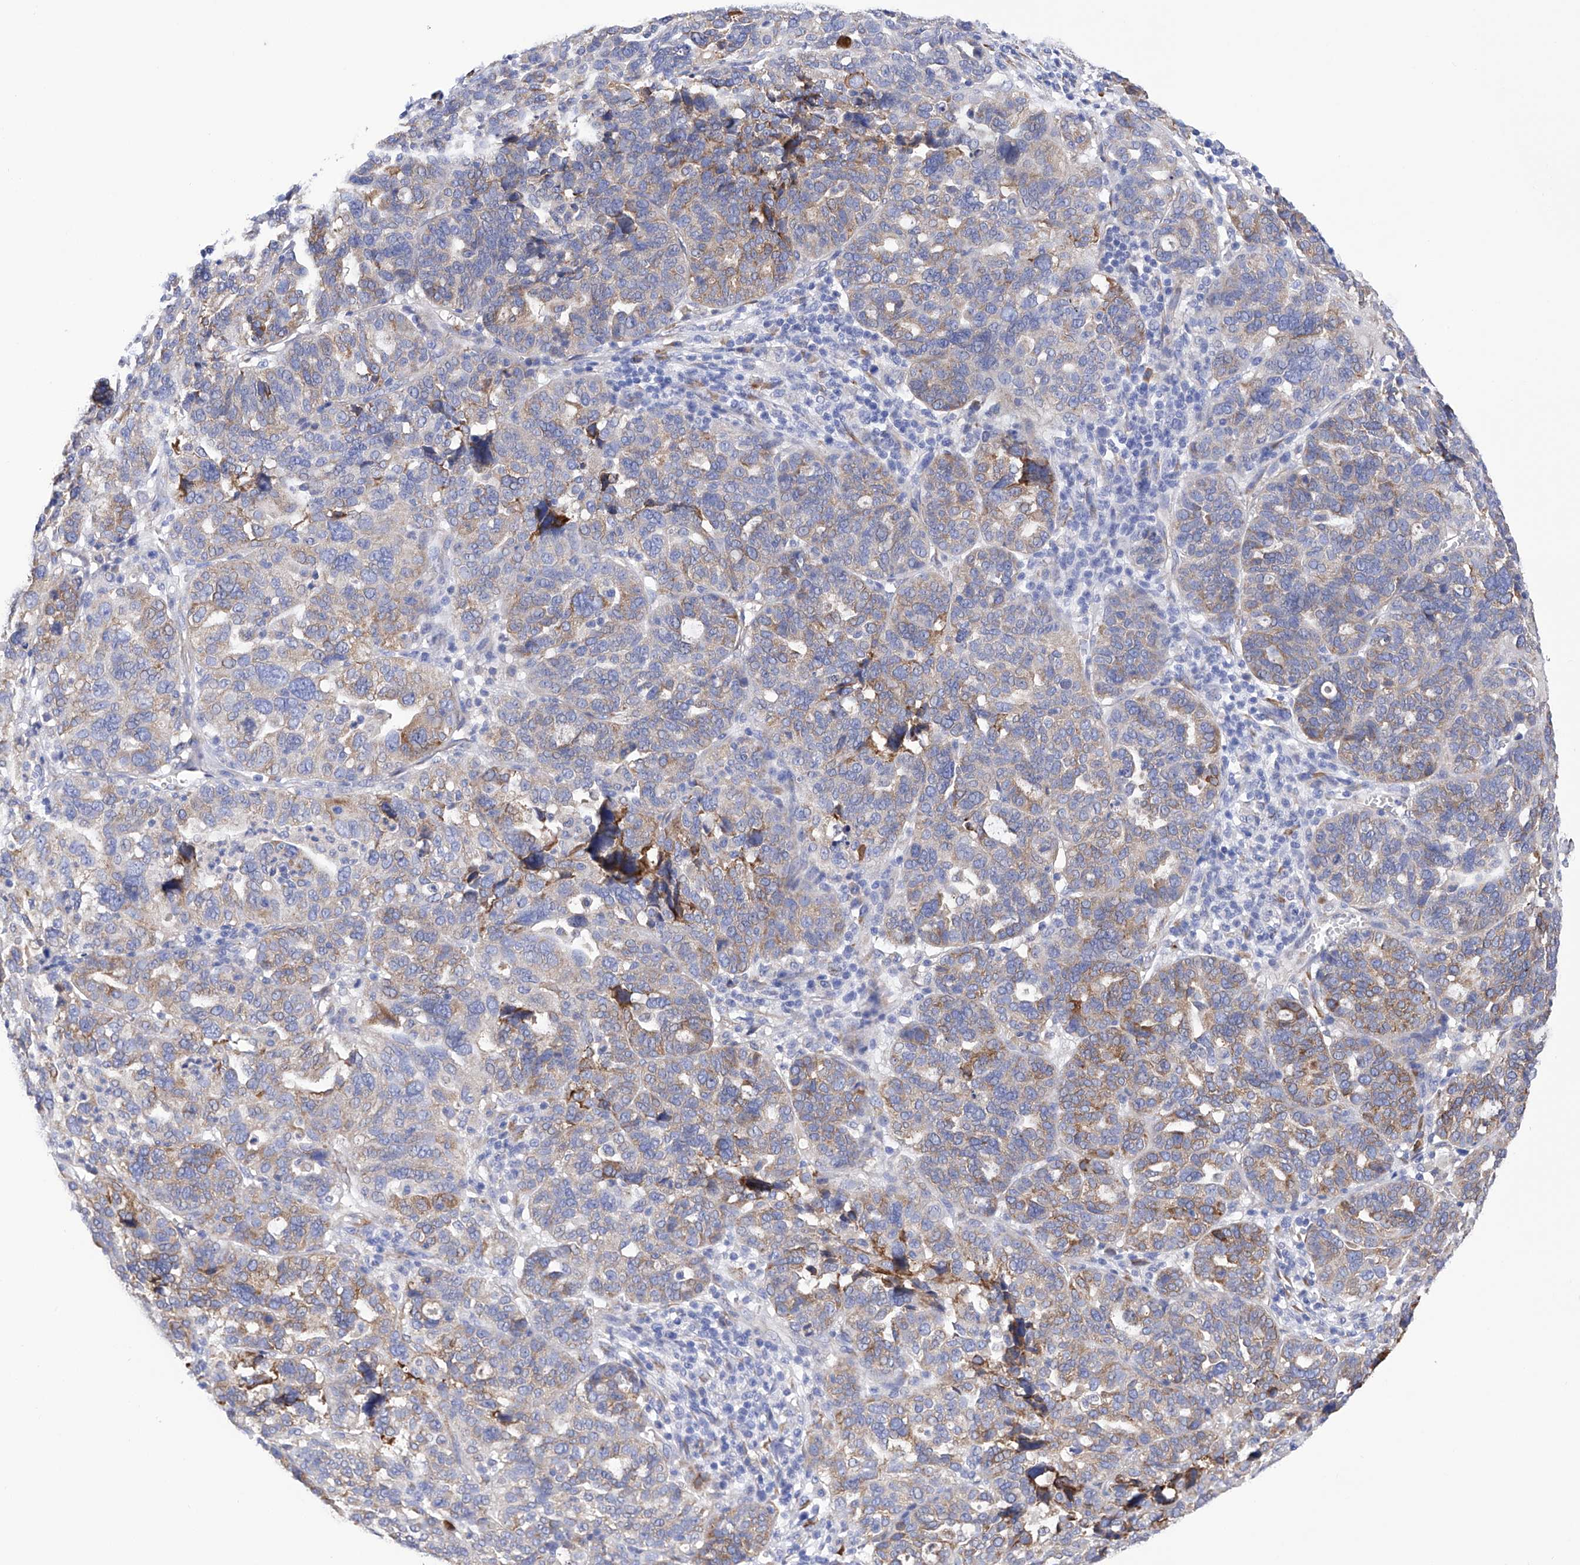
{"staining": {"intensity": "moderate", "quantity": "25%-75%", "location": "cytoplasmic/membranous"}, "tissue": "ovarian cancer", "cell_type": "Tumor cells", "image_type": "cancer", "snomed": [{"axis": "morphology", "description": "Cystadenocarcinoma, serous, NOS"}, {"axis": "topography", "description": "Ovary"}], "caption": "A high-resolution image shows immunohistochemistry (IHC) staining of ovarian cancer, which displays moderate cytoplasmic/membranous positivity in approximately 25%-75% of tumor cells.", "gene": "PDIA5", "patient": {"sex": "female", "age": 59}}